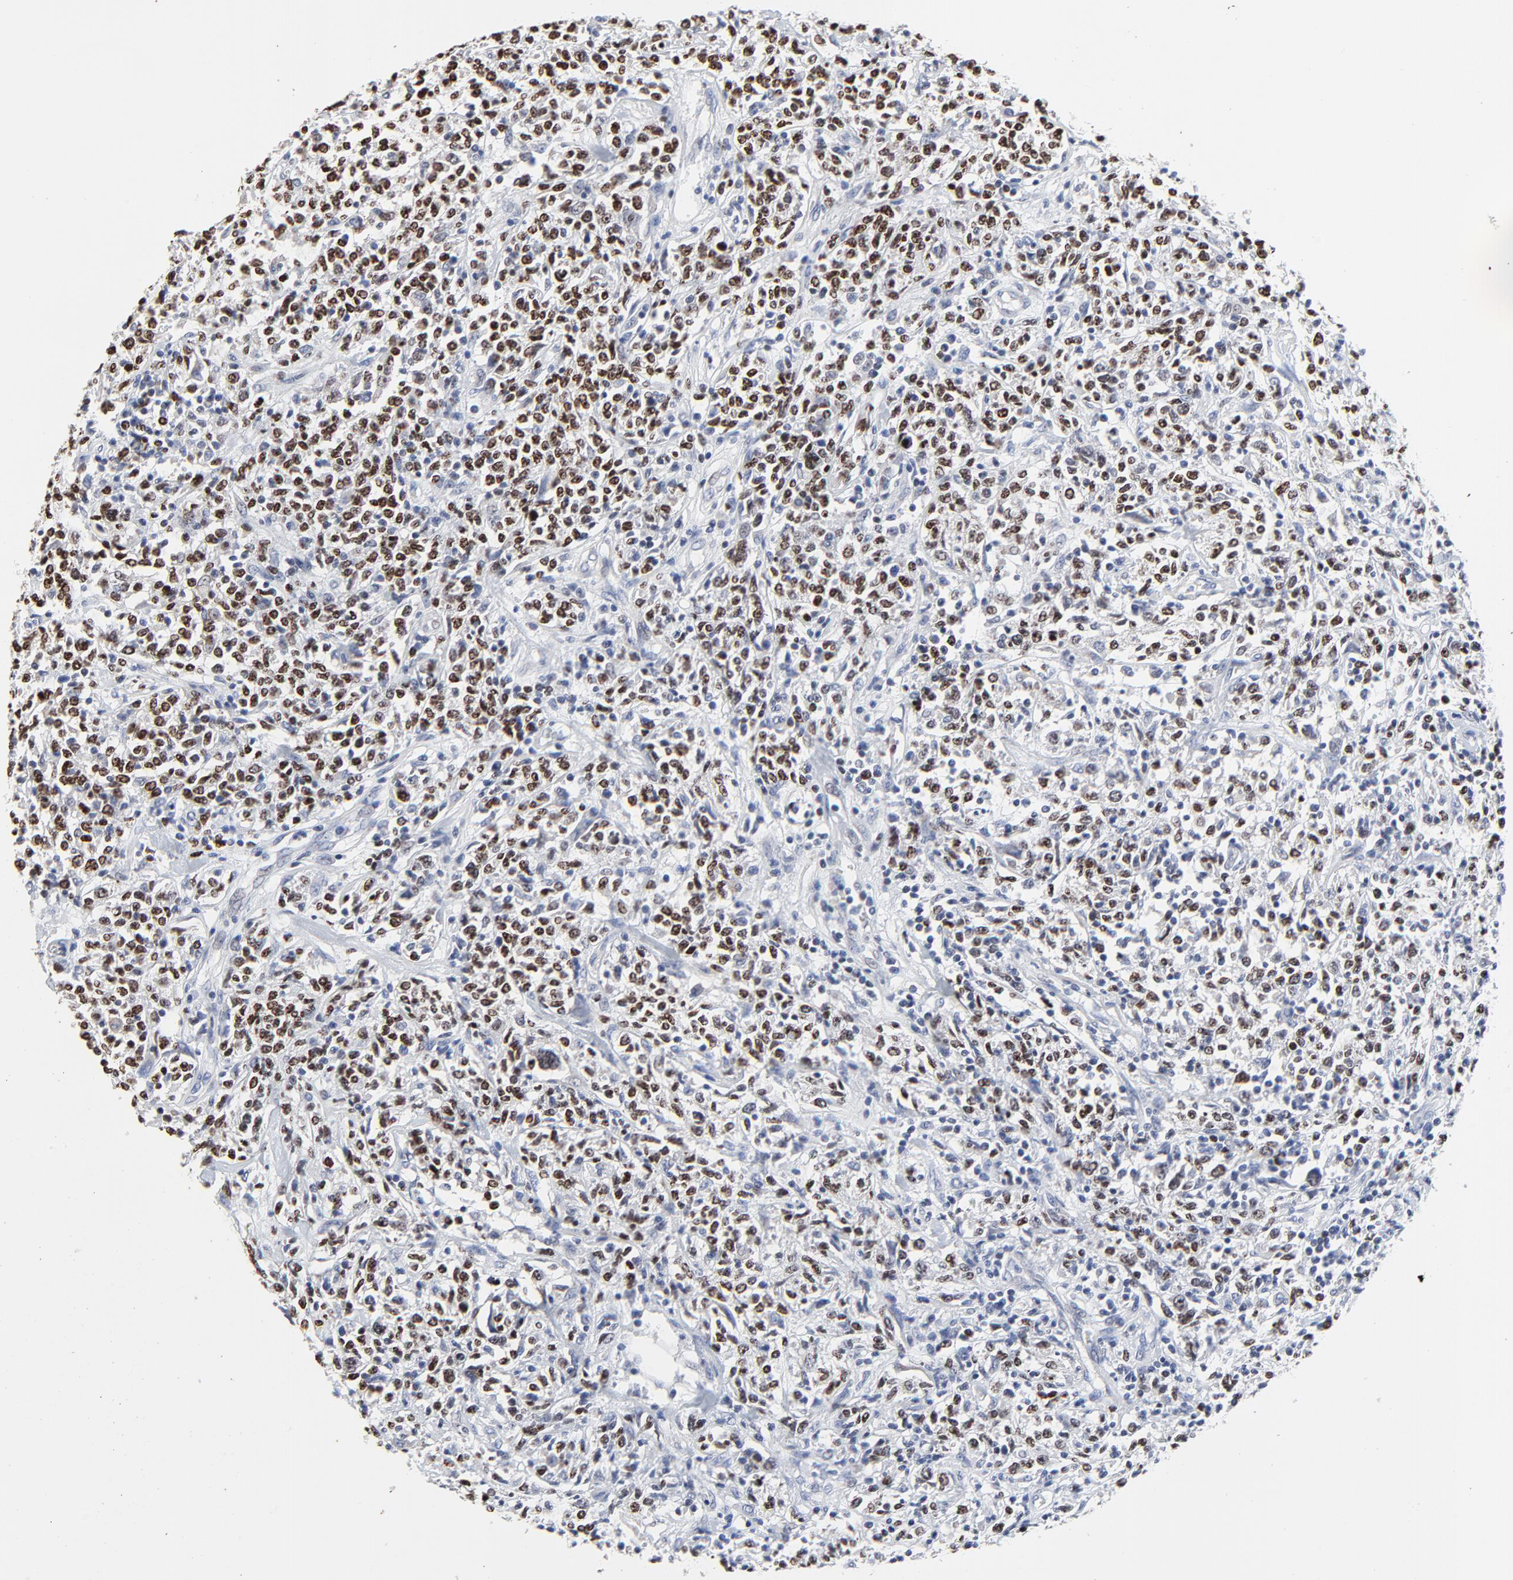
{"staining": {"intensity": "strong", "quantity": ">75%", "location": "nuclear"}, "tissue": "lymphoma", "cell_type": "Tumor cells", "image_type": "cancer", "snomed": [{"axis": "morphology", "description": "Malignant lymphoma, non-Hodgkin's type, Low grade"}, {"axis": "topography", "description": "Small intestine"}], "caption": "Human lymphoma stained with a brown dye reveals strong nuclear positive expression in approximately >75% of tumor cells.", "gene": "LNX1", "patient": {"sex": "female", "age": 59}}